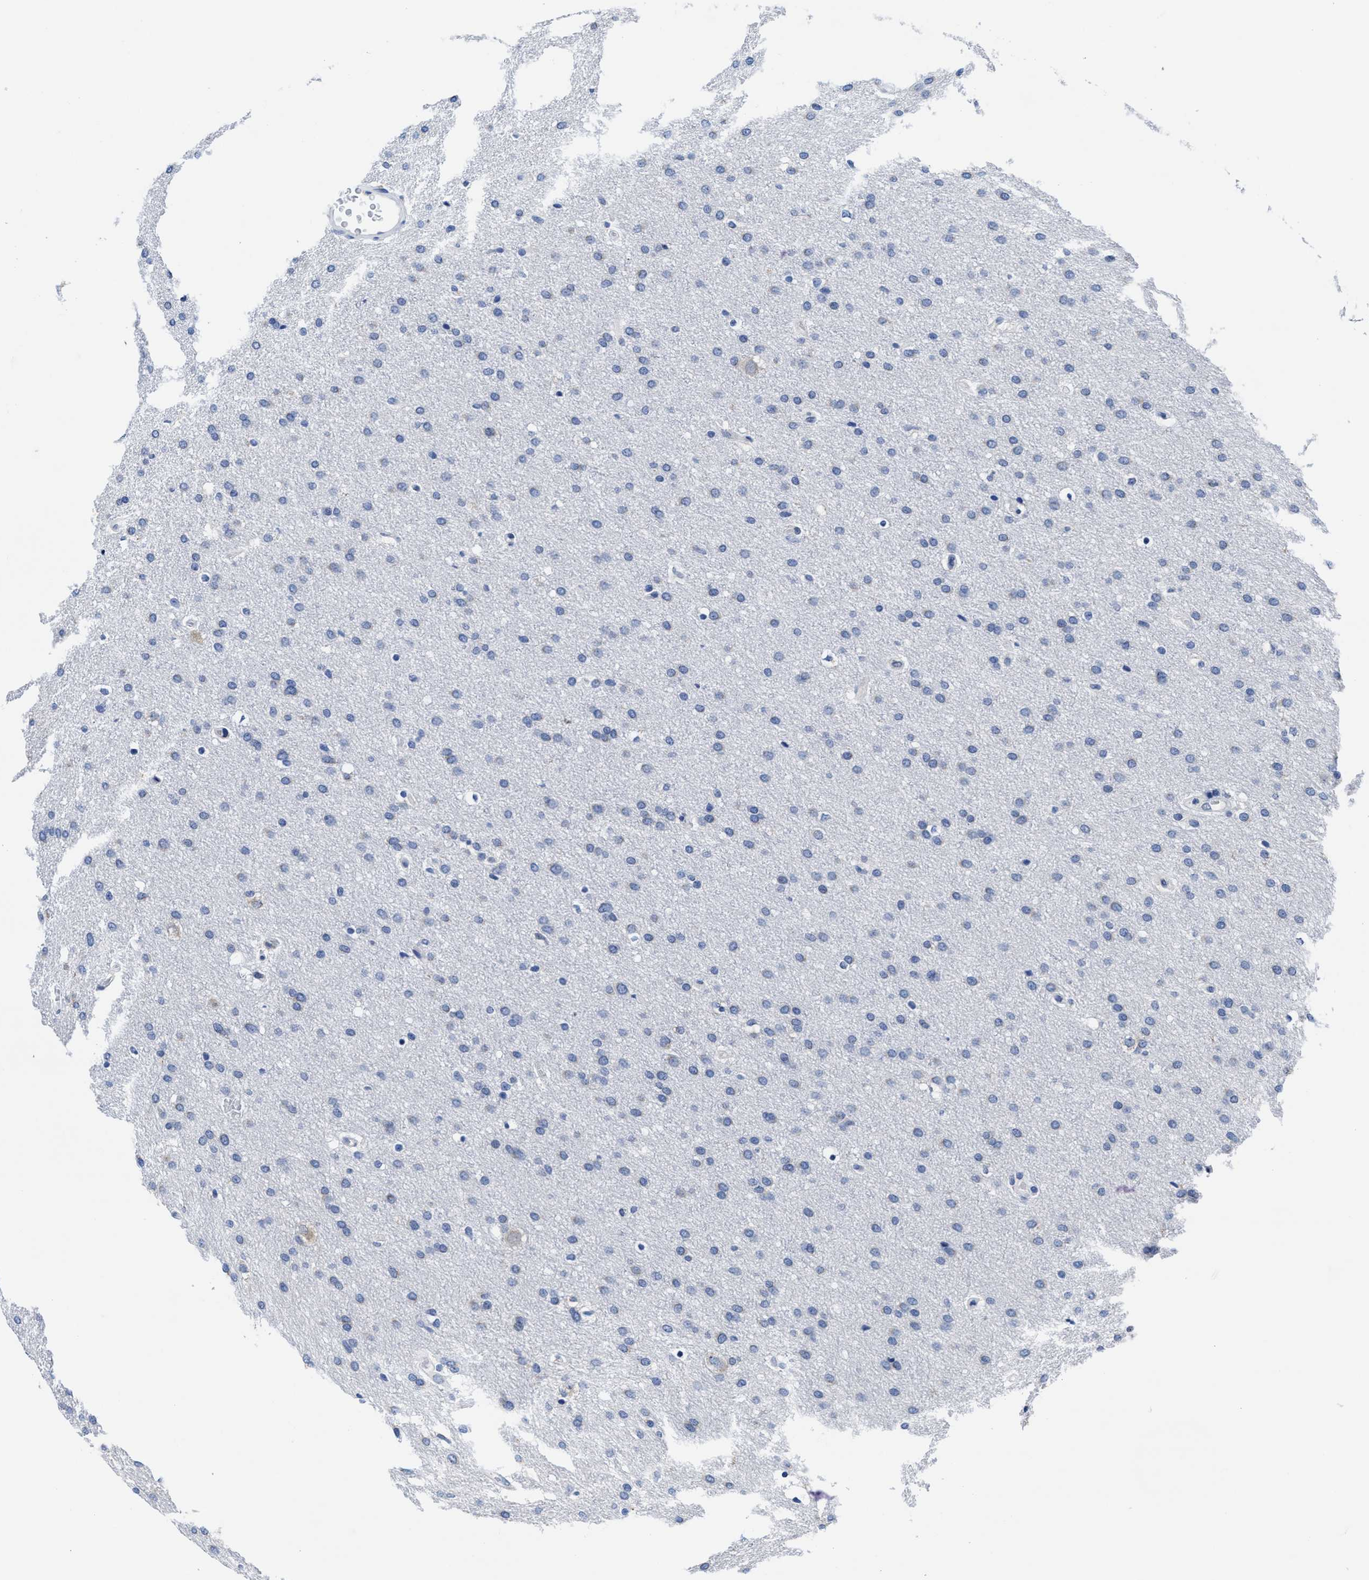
{"staining": {"intensity": "negative", "quantity": "none", "location": "none"}, "tissue": "glioma", "cell_type": "Tumor cells", "image_type": "cancer", "snomed": [{"axis": "morphology", "description": "Glioma, malignant, Low grade"}, {"axis": "topography", "description": "Brain"}], "caption": "DAB (3,3'-diaminobenzidine) immunohistochemical staining of human glioma shows no significant expression in tumor cells. (IHC, brightfield microscopy, high magnification).", "gene": "HOOK1", "patient": {"sex": "female", "age": 37}}